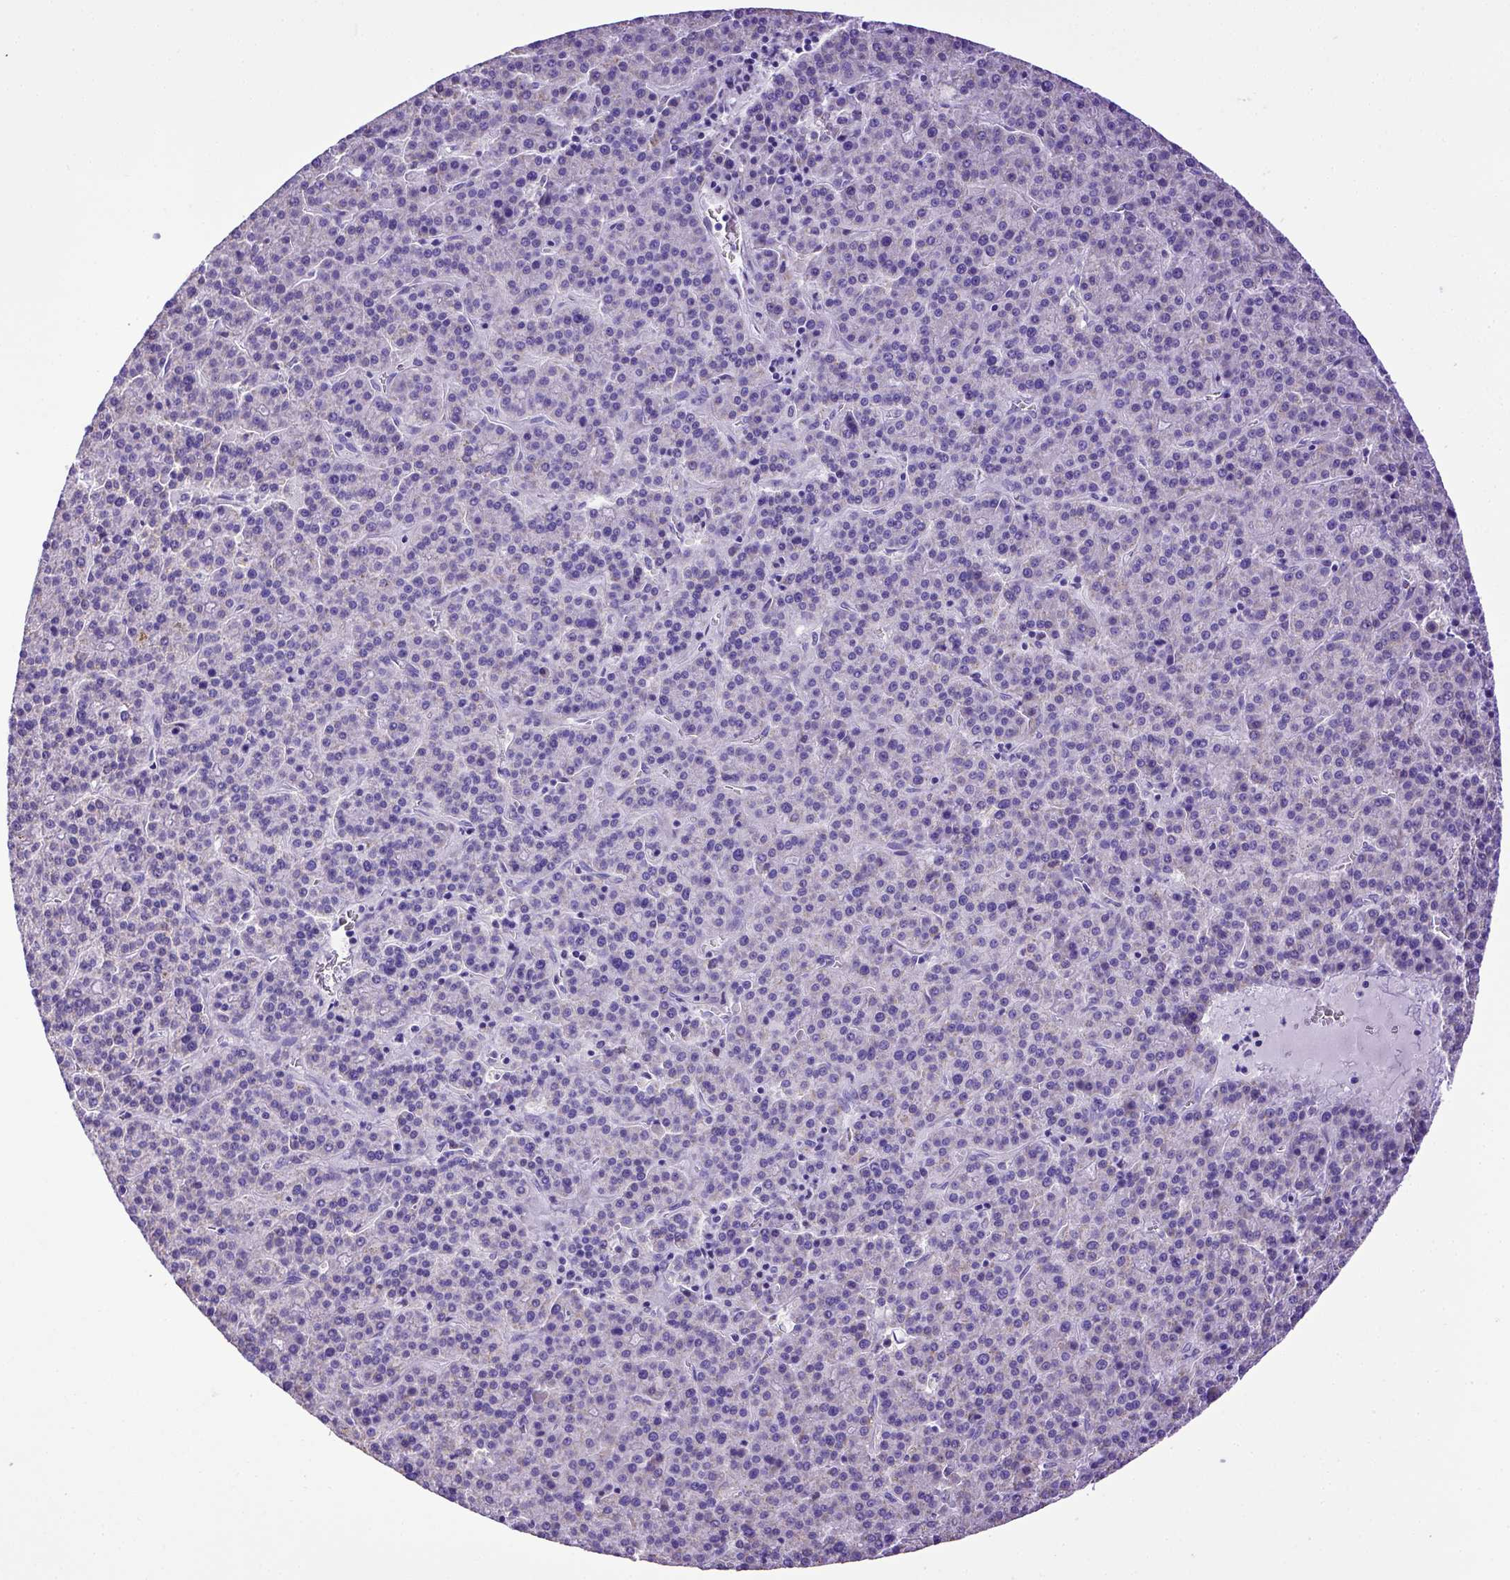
{"staining": {"intensity": "negative", "quantity": "none", "location": "none"}, "tissue": "liver cancer", "cell_type": "Tumor cells", "image_type": "cancer", "snomed": [{"axis": "morphology", "description": "Carcinoma, Hepatocellular, NOS"}, {"axis": "topography", "description": "Liver"}], "caption": "There is no significant staining in tumor cells of liver cancer (hepatocellular carcinoma). The staining is performed using DAB (3,3'-diaminobenzidine) brown chromogen with nuclei counter-stained in using hematoxylin.", "gene": "SPEF1", "patient": {"sex": "female", "age": 58}}